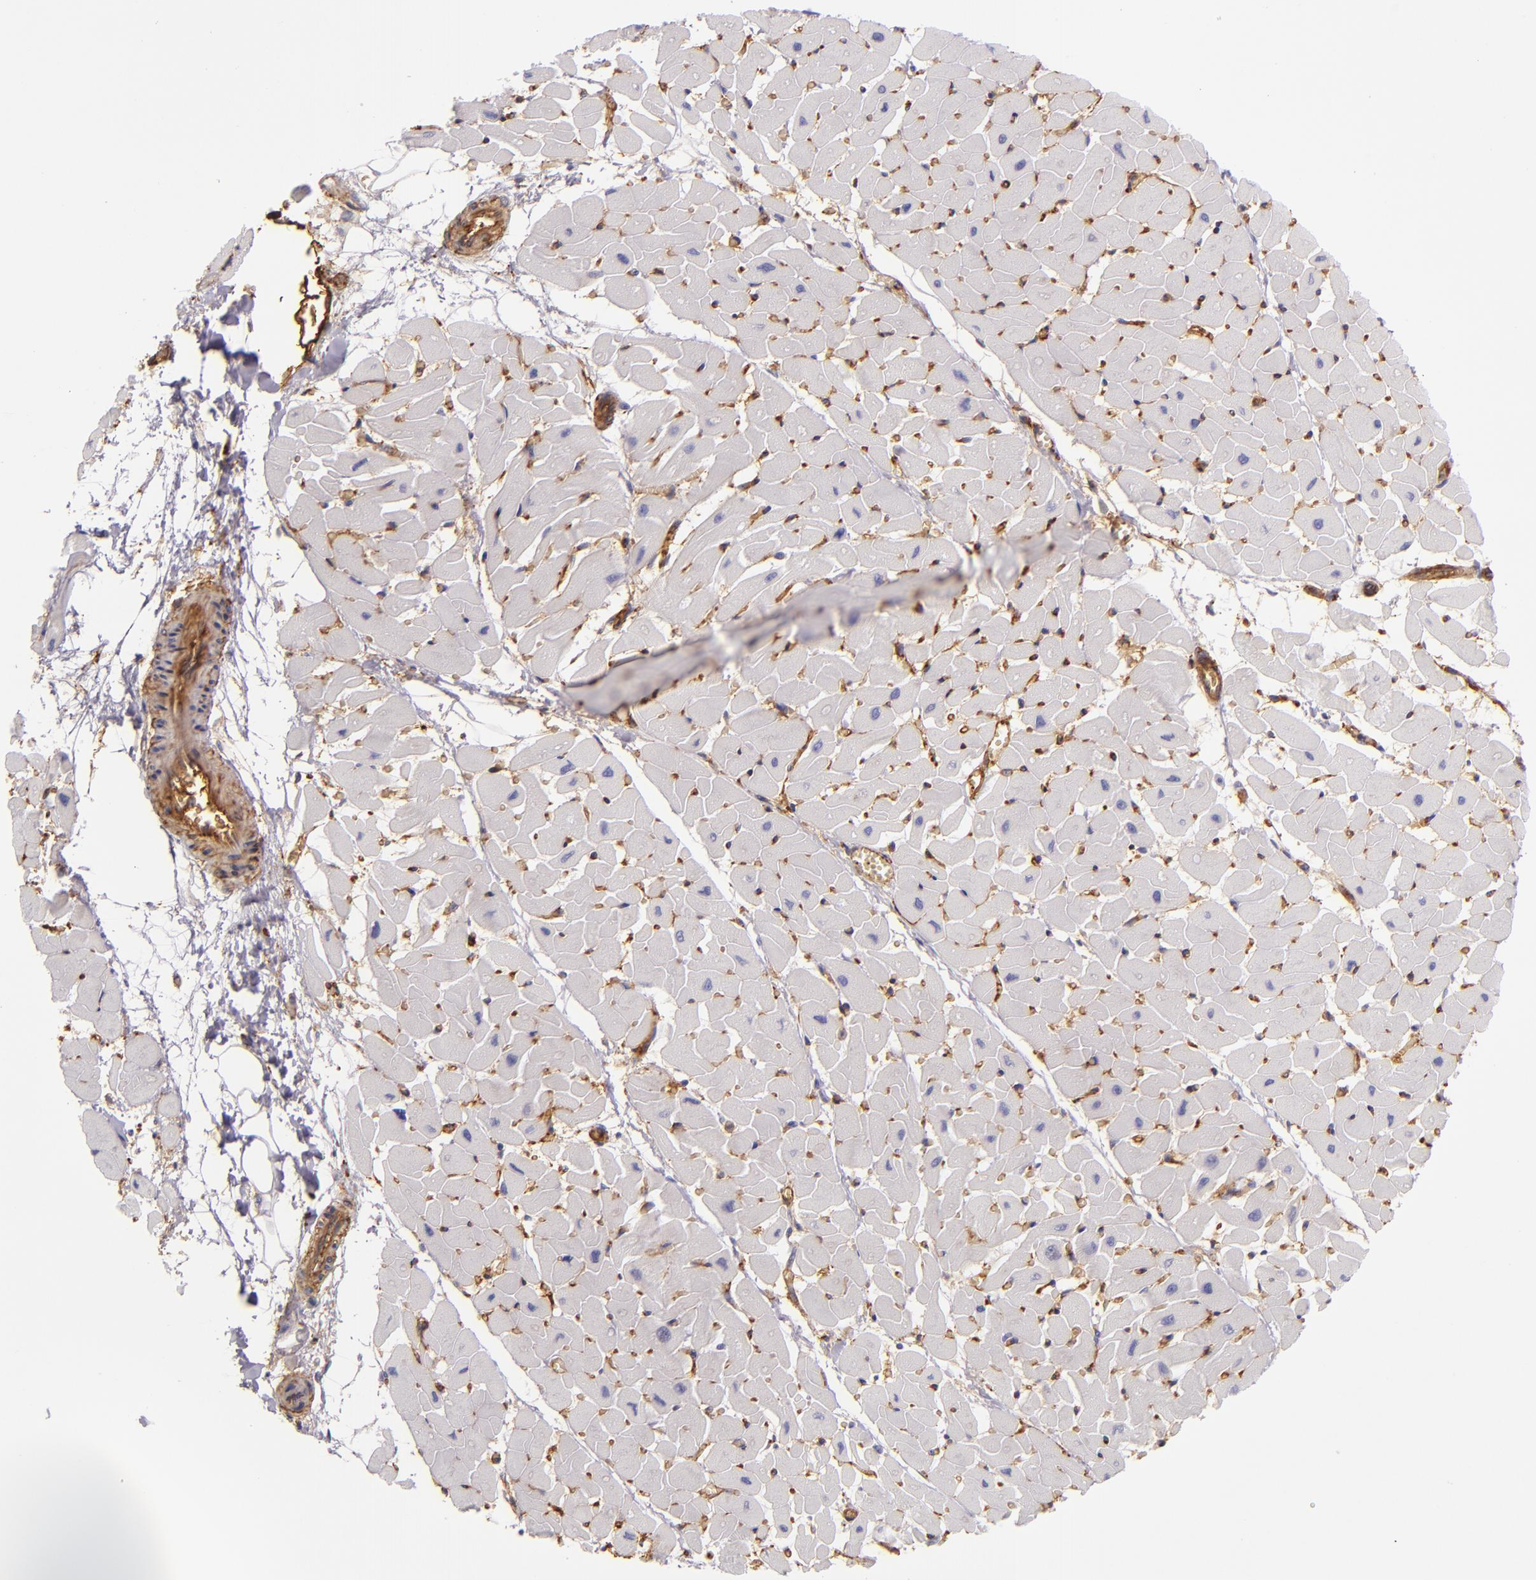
{"staining": {"intensity": "negative", "quantity": "none", "location": "none"}, "tissue": "heart muscle", "cell_type": "Cardiomyocytes", "image_type": "normal", "snomed": [{"axis": "morphology", "description": "Normal tissue, NOS"}, {"axis": "topography", "description": "Heart"}], "caption": "Immunohistochemistry photomicrograph of normal heart muscle: heart muscle stained with DAB (3,3'-diaminobenzidine) demonstrates no significant protein positivity in cardiomyocytes.", "gene": "CD9", "patient": {"sex": "female", "age": 19}}